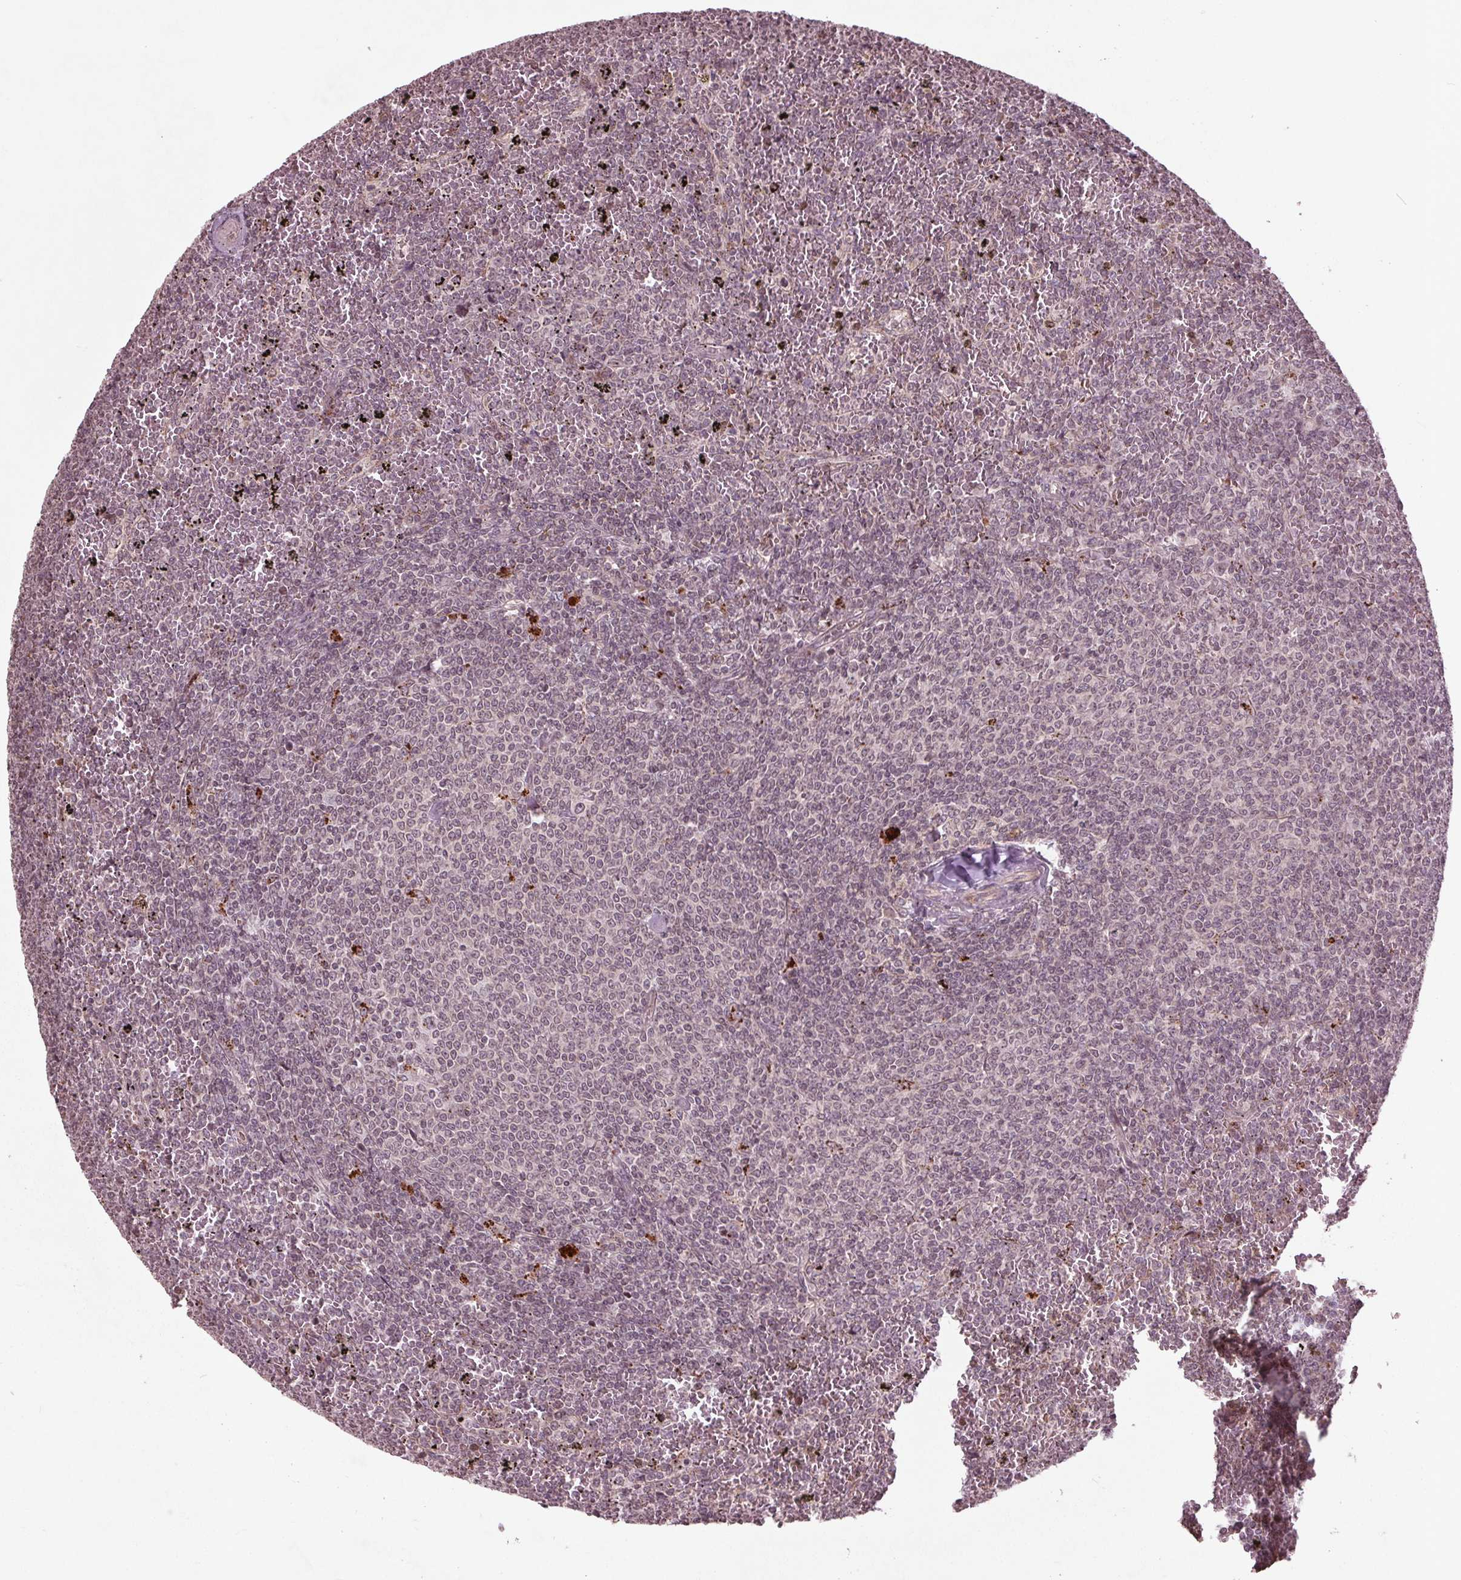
{"staining": {"intensity": "negative", "quantity": "none", "location": "none"}, "tissue": "lymphoma", "cell_type": "Tumor cells", "image_type": "cancer", "snomed": [{"axis": "morphology", "description": "Malignant lymphoma, non-Hodgkin's type, Low grade"}, {"axis": "topography", "description": "Spleen"}], "caption": "An immunohistochemistry (IHC) histopathology image of low-grade malignant lymphoma, non-Hodgkin's type is shown. There is no staining in tumor cells of low-grade malignant lymphoma, non-Hodgkin's type.", "gene": "CDKL4", "patient": {"sex": "female", "age": 77}}